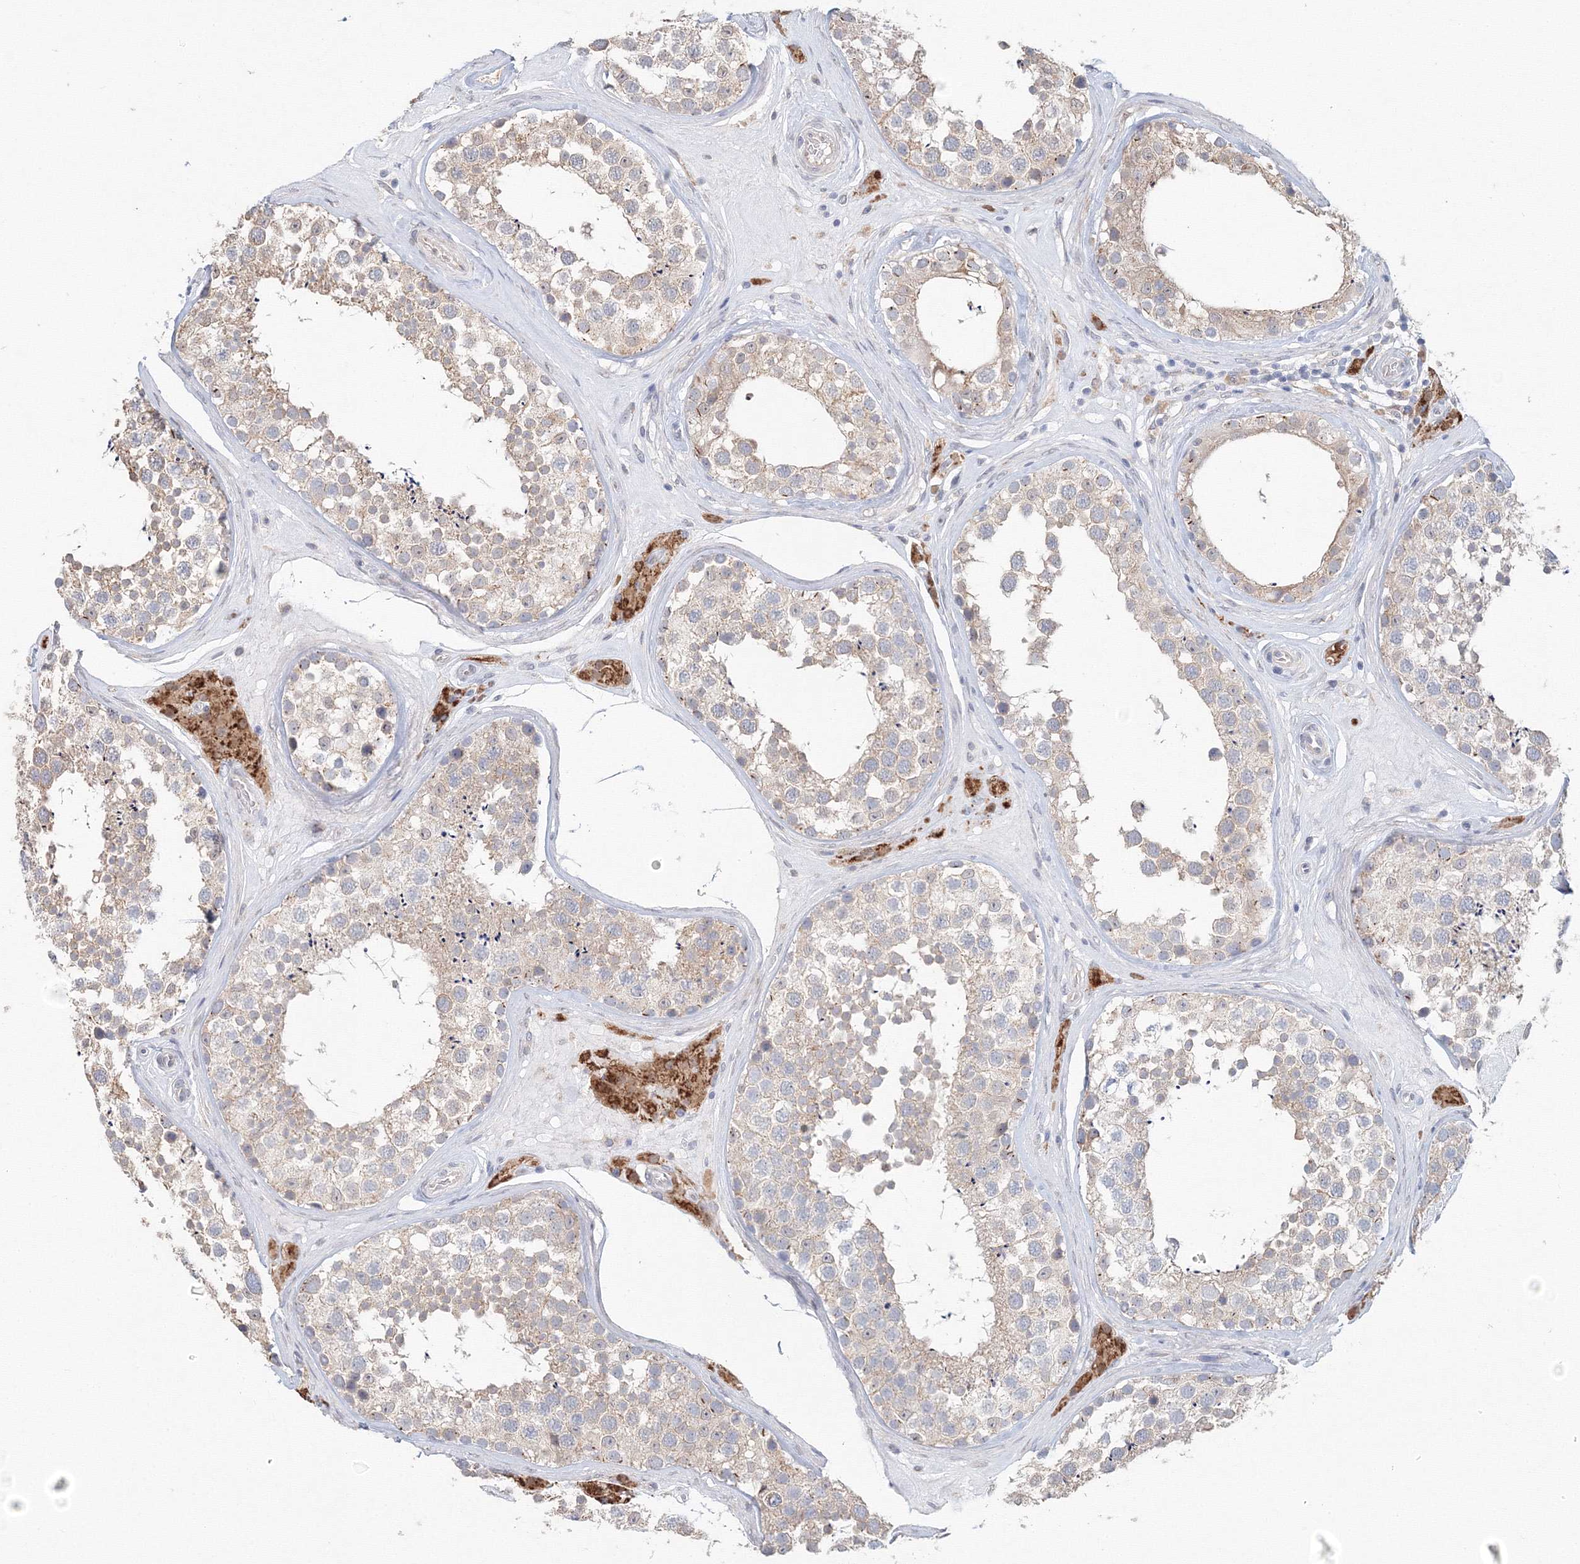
{"staining": {"intensity": "weak", "quantity": "25%-75%", "location": "cytoplasmic/membranous"}, "tissue": "testis", "cell_type": "Cells in seminiferous ducts", "image_type": "normal", "snomed": [{"axis": "morphology", "description": "Normal tissue, NOS"}, {"axis": "topography", "description": "Testis"}], "caption": "High-magnification brightfield microscopy of normal testis stained with DAB (brown) and counterstained with hematoxylin (blue). cells in seminiferous ducts exhibit weak cytoplasmic/membranous positivity is seen in about25%-75% of cells.", "gene": "DHRS12", "patient": {"sex": "male", "age": 46}}